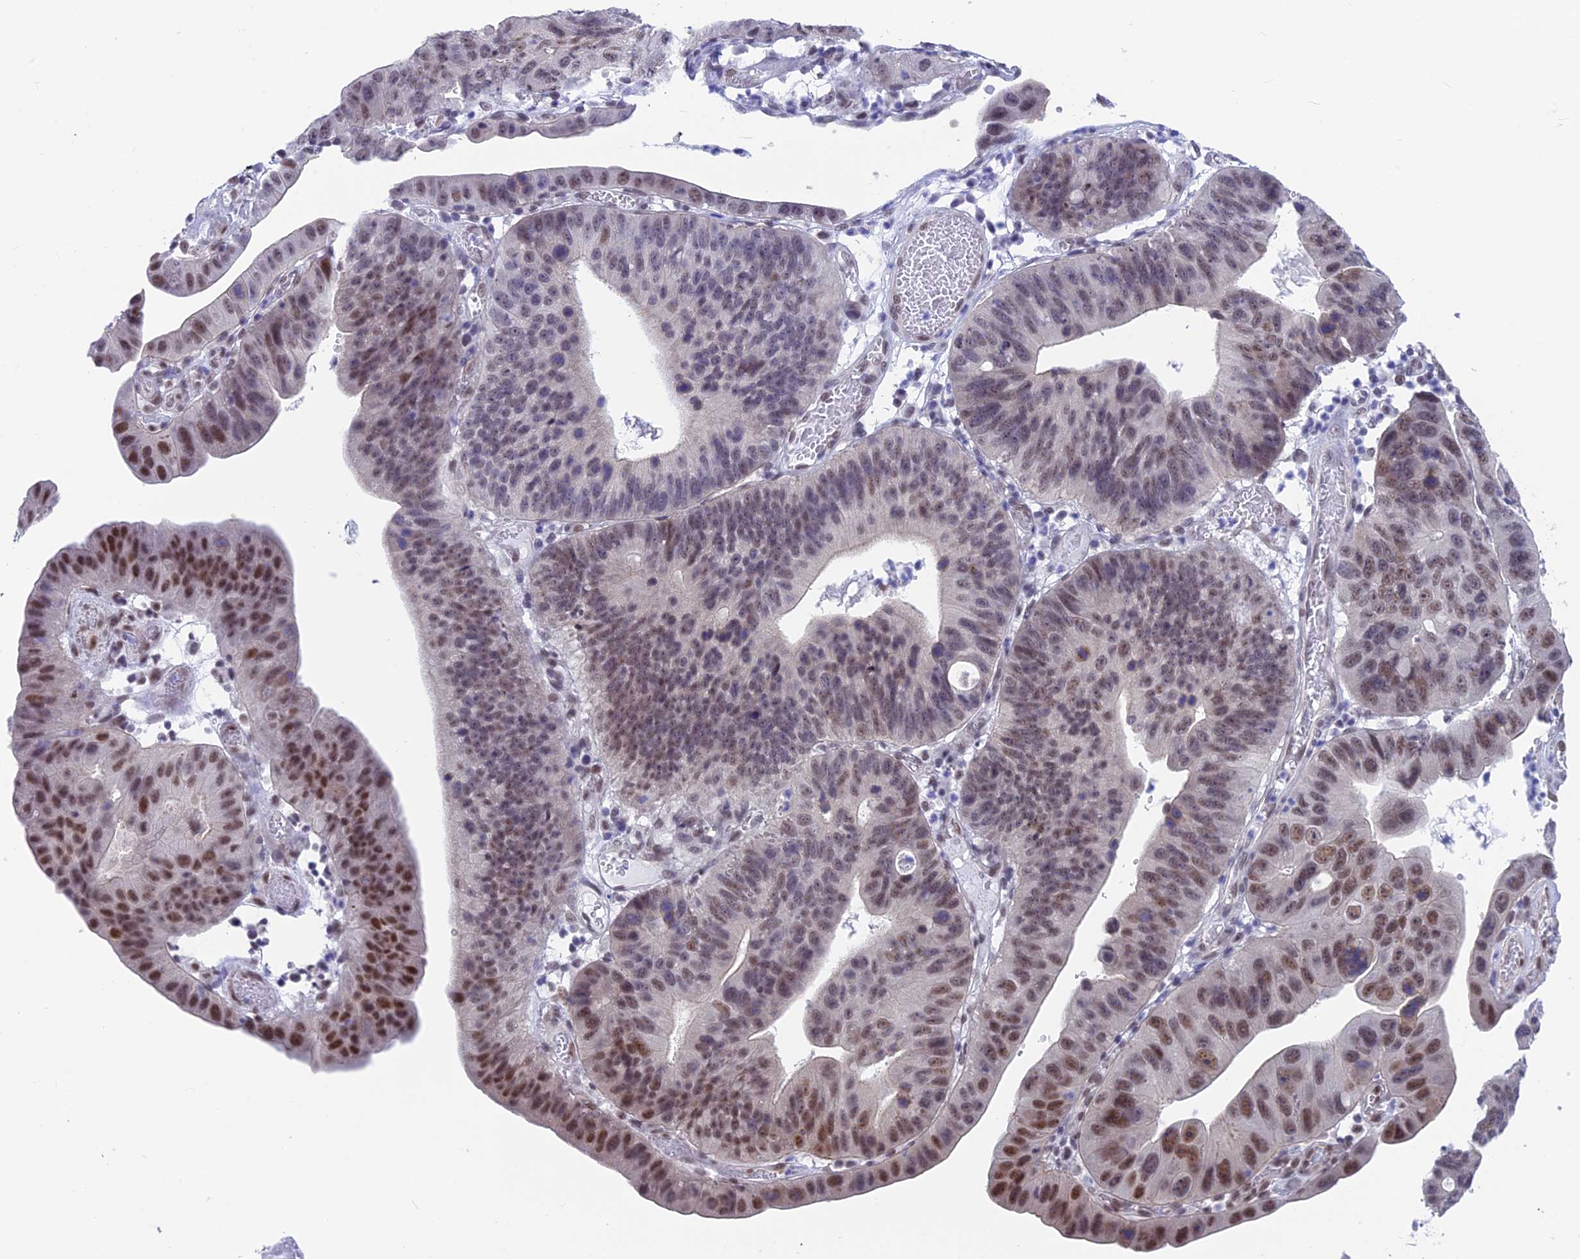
{"staining": {"intensity": "strong", "quantity": "25%-75%", "location": "nuclear"}, "tissue": "stomach cancer", "cell_type": "Tumor cells", "image_type": "cancer", "snomed": [{"axis": "morphology", "description": "Adenocarcinoma, NOS"}, {"axis": "topography", "description": "Stomach"}], "caption": "Stomach cancer (adenocarcinoma) tissue displays strong nuclear expression in about 25%-75% of tumor cells, visualized by immunohistochemistry.", "gene": "SRSF5", "patient": {"sex": "male", "age": 59}}